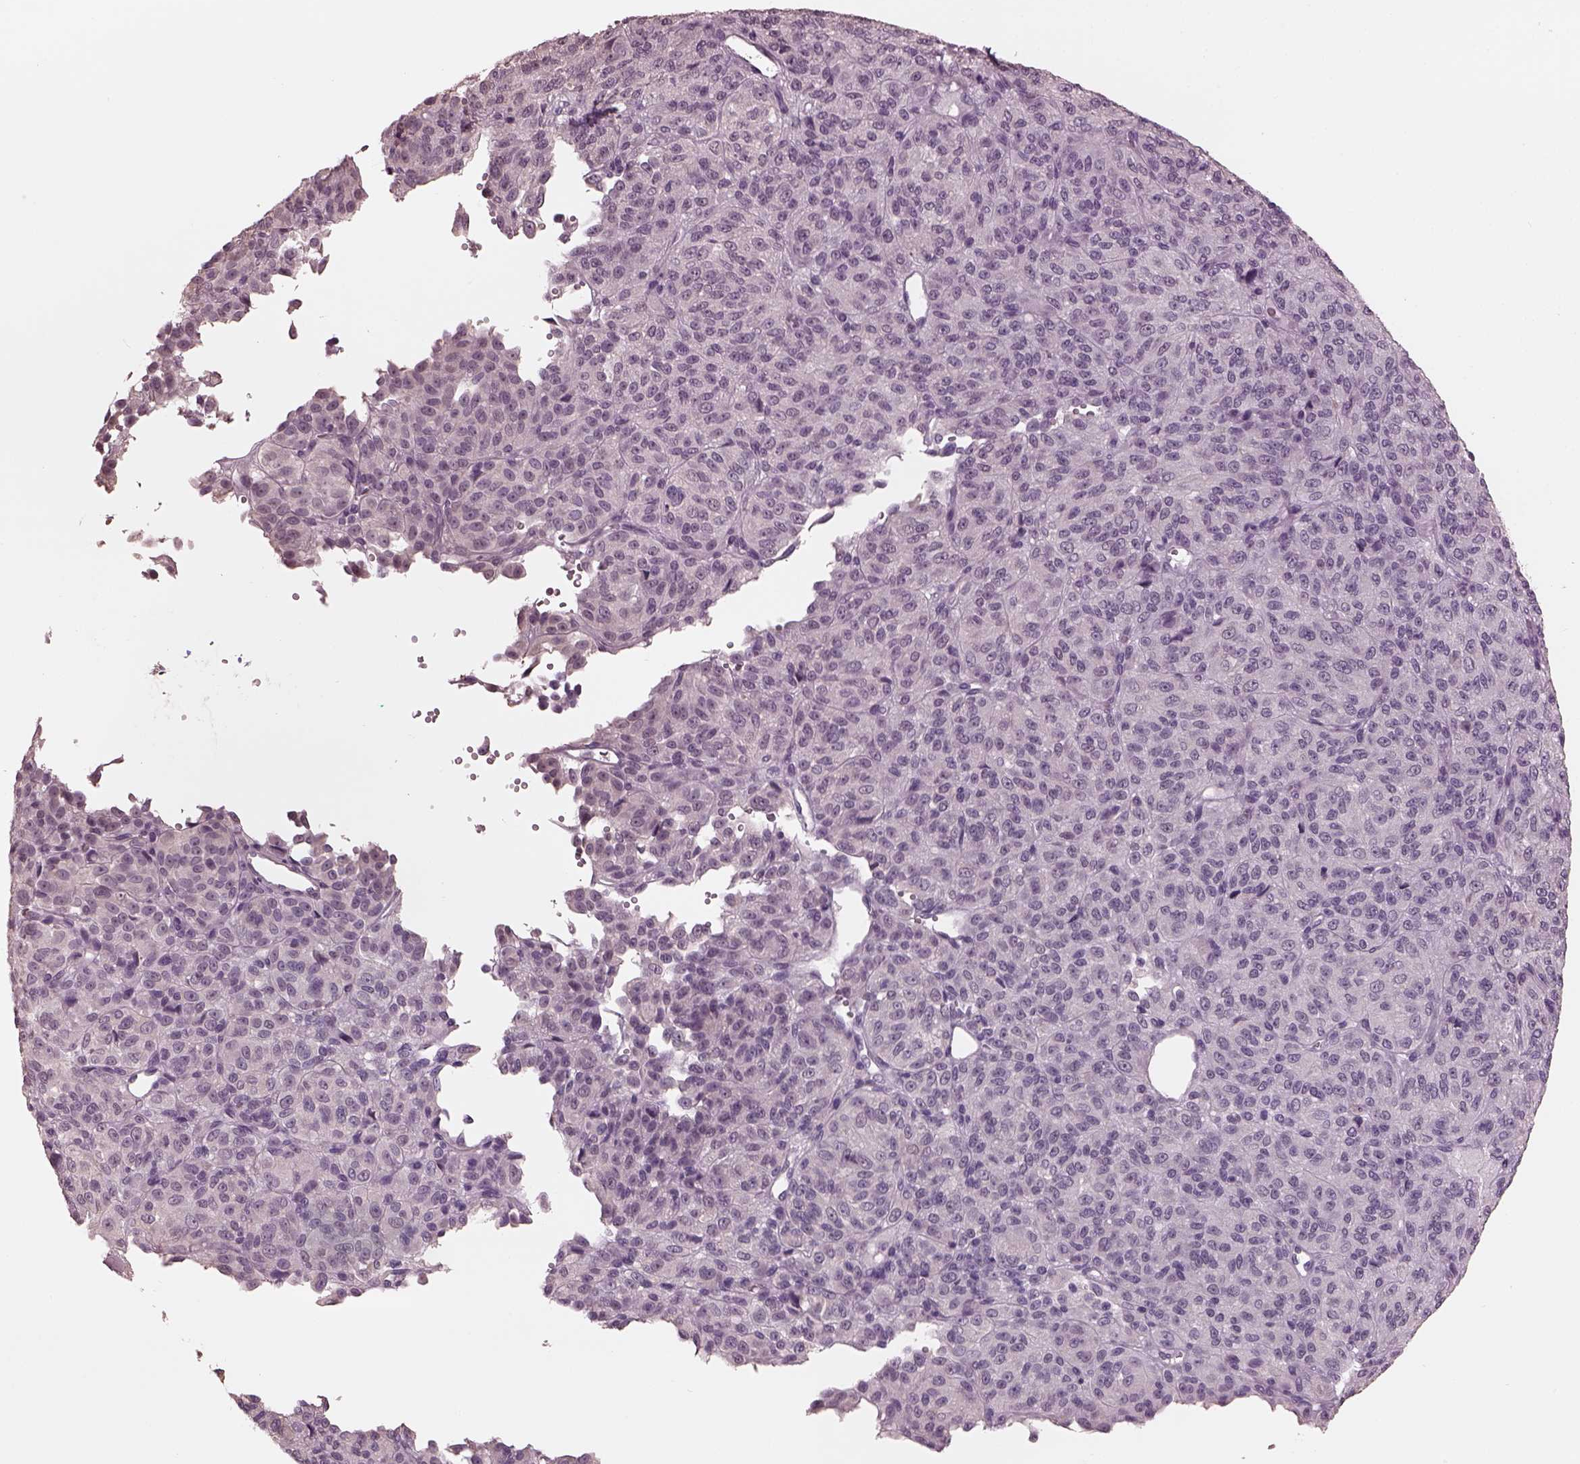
{"staining": {"intensity": "negative", "quantity": "none", "location": "none"}, "tissue": "melanoma", "cell_type": "Tumor cells", "image_type": "cancer", "snomed": [{"axis": "morphology", "description": "Malignant melanoma, Metastatic site"}, {"axis": "topography", "description": "Brain"}], "caption": "Histopathology image shows no protein positivity in tumor cells of melanoma tissue. (Stains: DAB immunohistochemistry with hematoxylin counter stain, Microscopy: brightfield microscopy at high magnification).", "gene": "OPTC", "patient": {"sex": "female", "age": 56}}